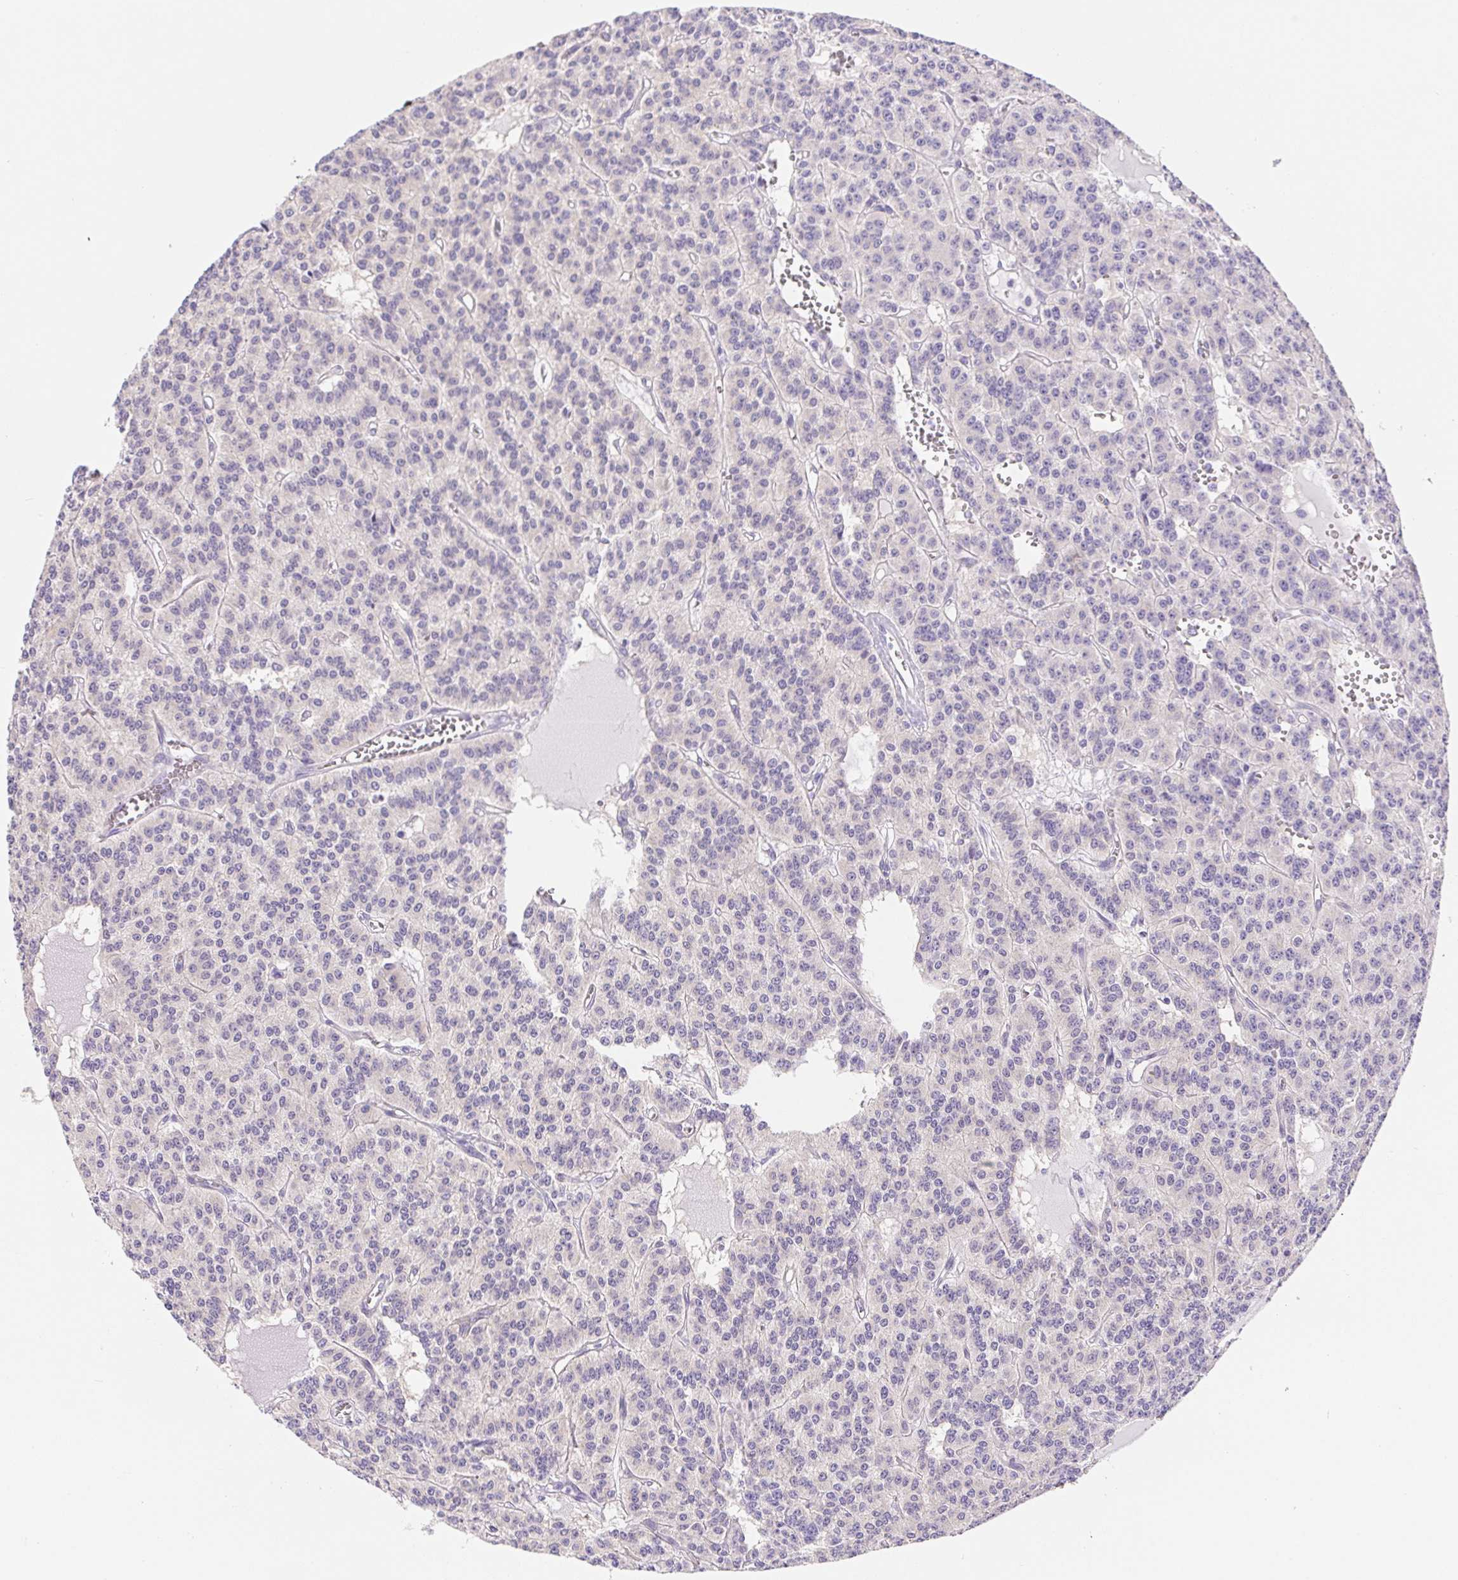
{"staining": {"intensity": "negative", "quantity": "none", "location": "none"}, "tissue": "carcinoid", "cell_type": "Tumor cells", "image_type": "cancer", "snomed": [{"axis": "morphology", "description": "Carcinoid, malignant, NOS"}, {"axis": "topography", "description": "Lung"}], "caption": "This is an IHC photomicrograph of human carcinoid. There is no expression in tumor cells.", "gene": "PNLIP", "patient": {"sex": "female", "age": 71}}